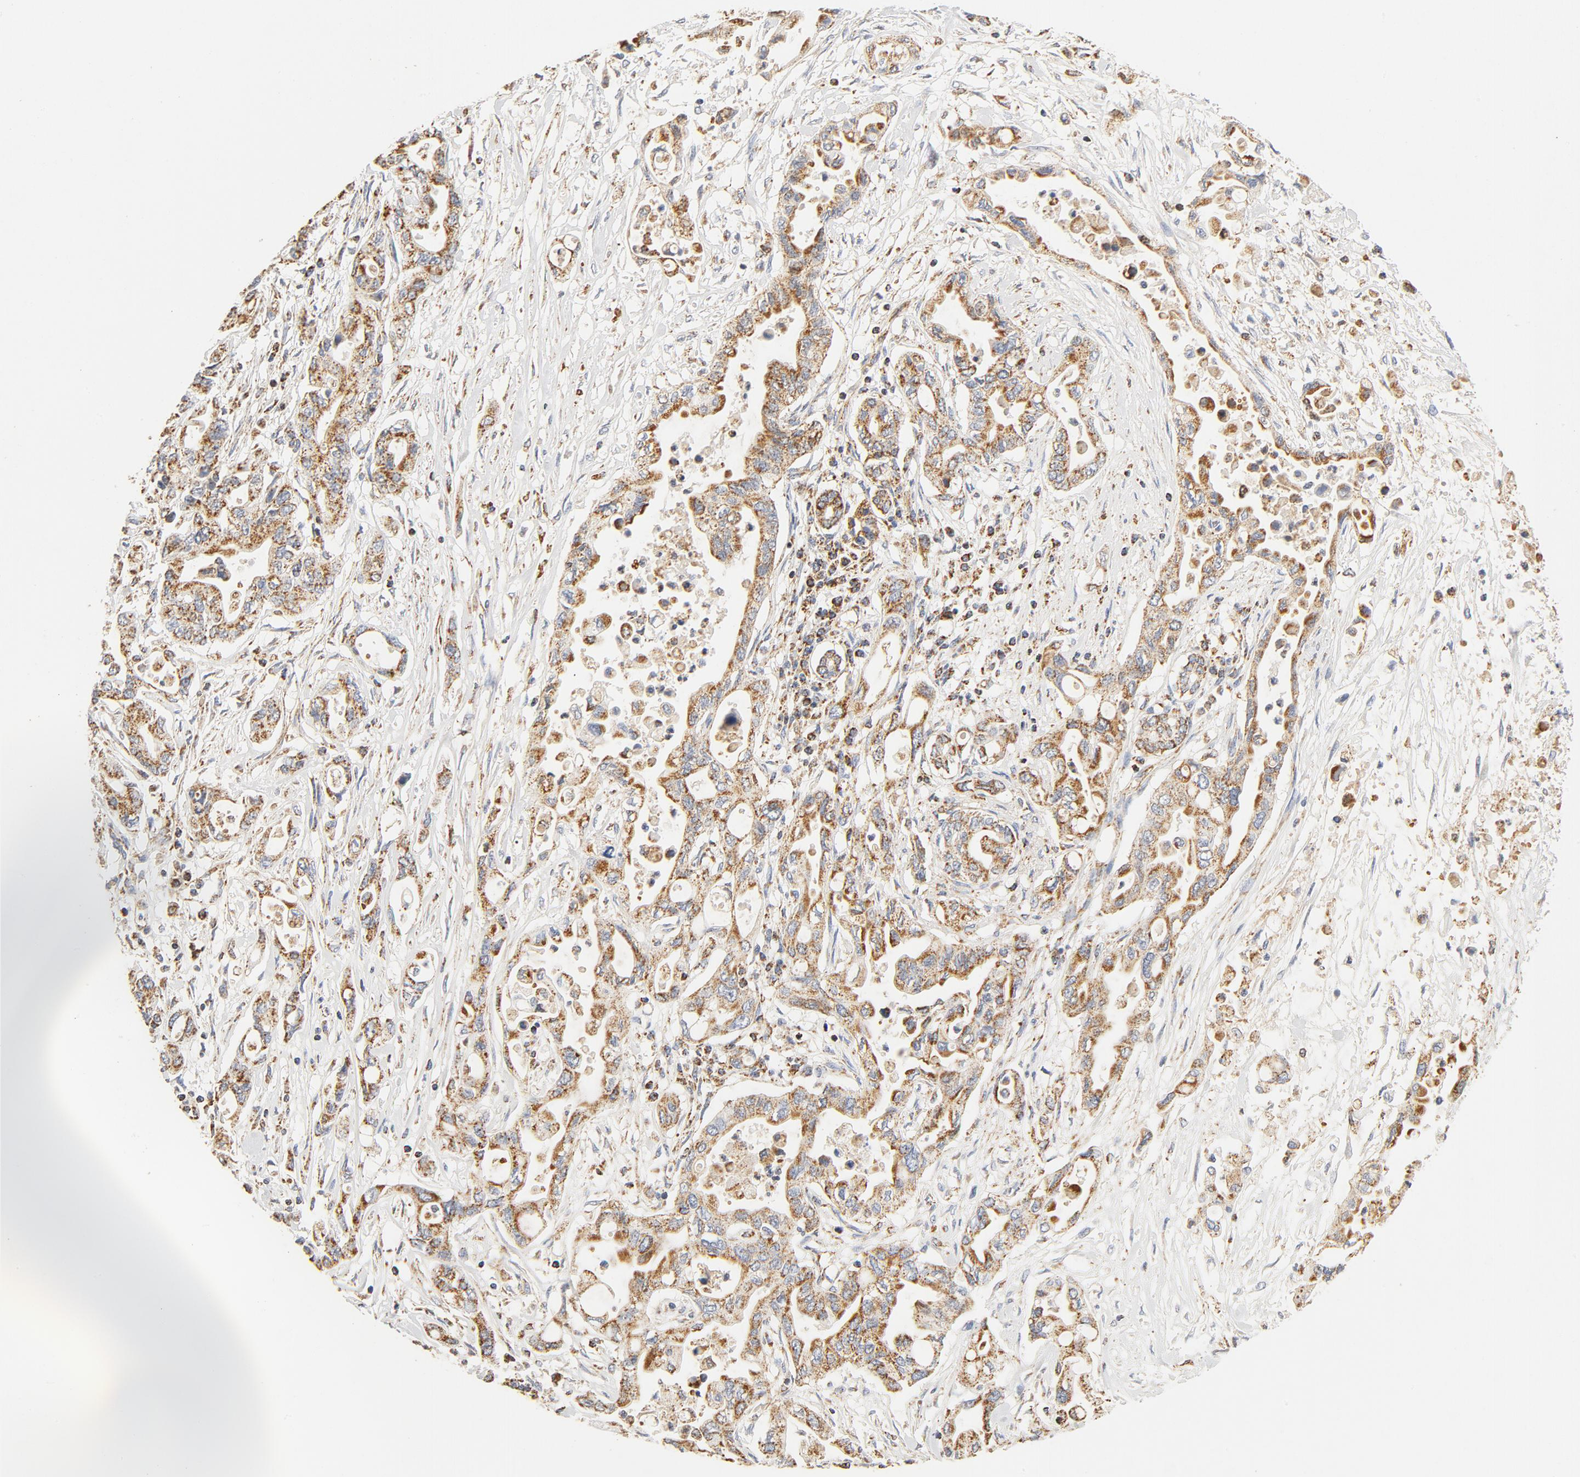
{"staining": {"intensity": "moderate", "quantity": ">75%", "location": "nuclear"}, "tissue": "pancreatic cancer", "cell_type": "Tumor cells", "image_type": "cancer", "snomed": [{"axis": "morphology", "description": "Adenocarcinoma, NOS"}, {"axis": "topography", "description": "Pancreas"}], "caption": "Immunohistochemical staining of adenocarcinoma (pancreatic) reveals medium levels of moderate nuclear positivity in about >75% of tumor cells. The staining was performed using DAB (3,3'-diaminobenzidine), with brown indicating positive protein expression. Nuclei are stained blue with hematoxylin.", "gene": "COX4I1", "patient": {"sex": "female", "age": 57}}